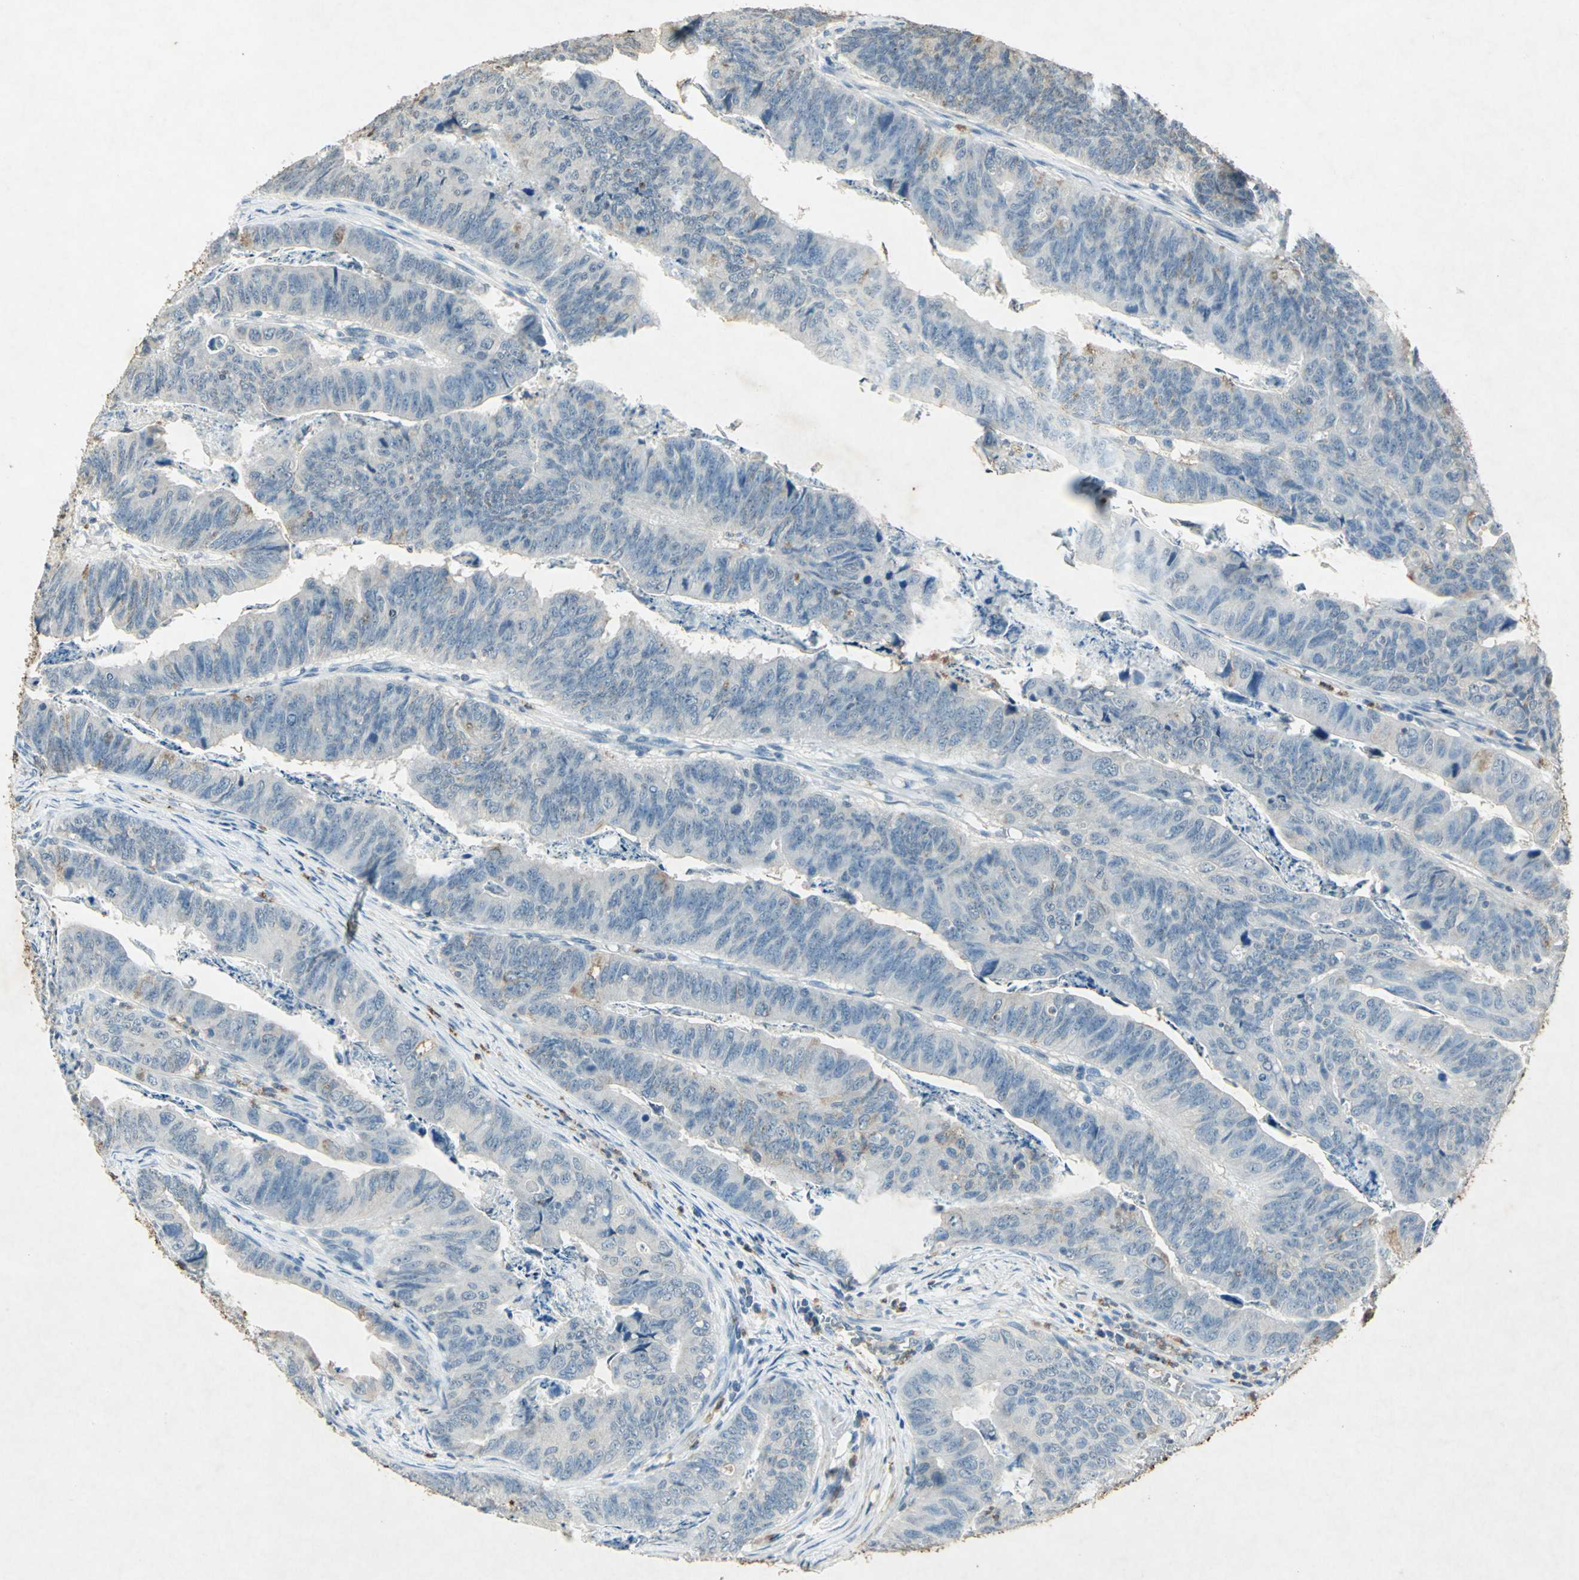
{"staining": {"intensity": "negative", "quantity": "none", "location": "none"}, "tissue": "stomach cancer", "cell_type": "Tumor cells", "image_type": "cancer", "snomed": [{"axis": "morphology", "description": "Adenocarcinoma, NOS"}, {"axis": "topography", "description": "Stomach, lower"}], "caption": "Photomicrograph shows no significant protein expression in tumor cells of adenocarcinoma (stomach). (Stains: DAB immunohistochemistry (IHC) with hematoxylin counter stain, Microscopy: brightfield microscopy at high magnification).", "gene": "CAMK2B", "patient": {"sex": "male", "age": 77}}